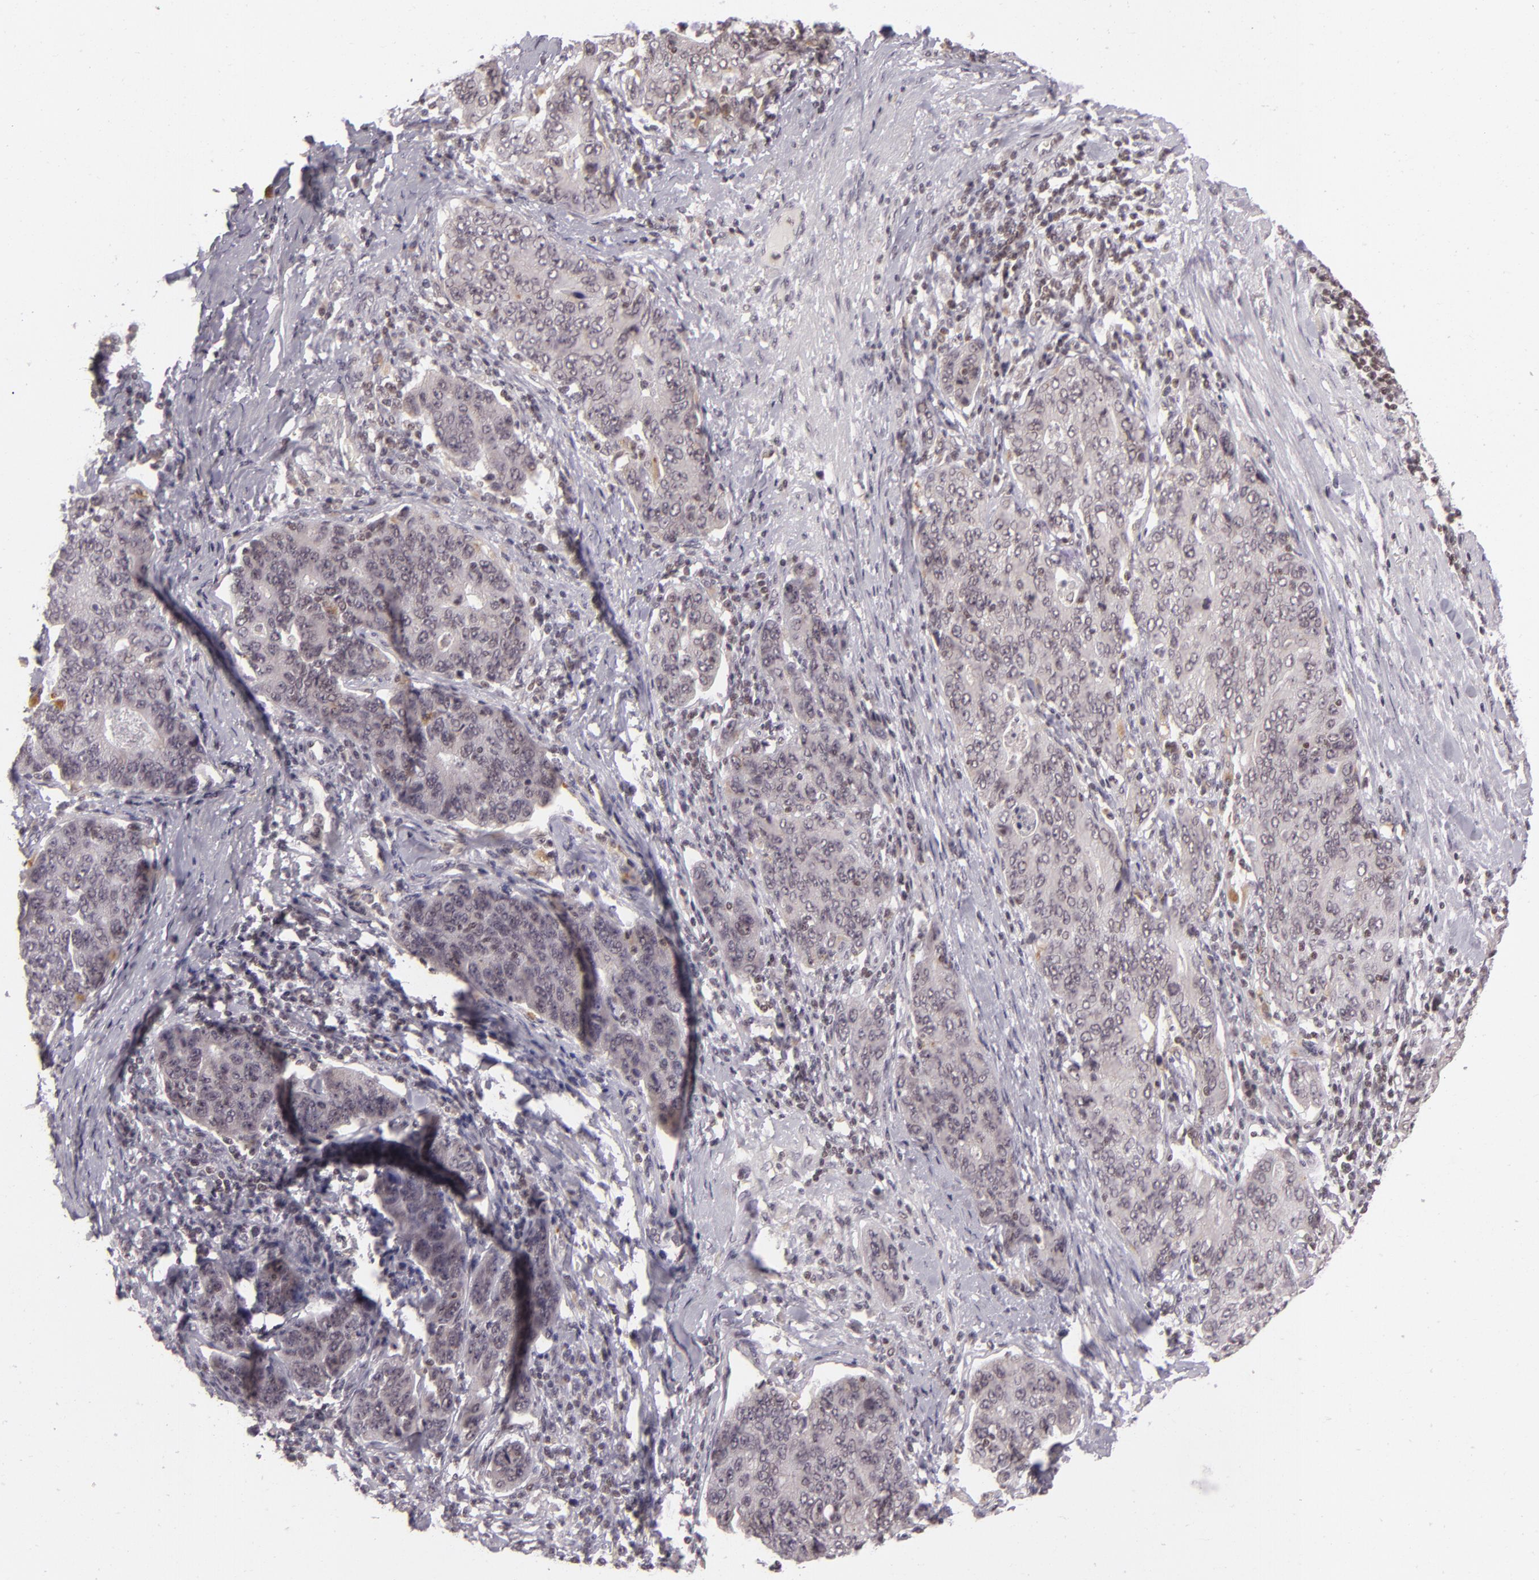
{"staining": {"intensity": "weak", "quantity": "25%-75%", "location": "nuclear"}, "tissue": "stomach cancer", "cell_type": "Tumor cells", "image_type": "cancer", "snomed": [{"axis": "morphology", "description": "Adenocarcinoma, NOS"}, {"axis": "topography", "description": "Esophagus"}, {"axis": "topography", "description": "Stomach"}], "caption": "A photomicrograph of stomach cancer stained for a protein demonstrates weak nuclear brown staining in tumor cells. The staining is performed using DAB (3,3'-diaminobenzidine) brown chromogen to label protein expression. The nuclei are counter-stained blue using hematoxylin.", "gene": "ZFX", "patient": {"sex": "male", "age": 74}}